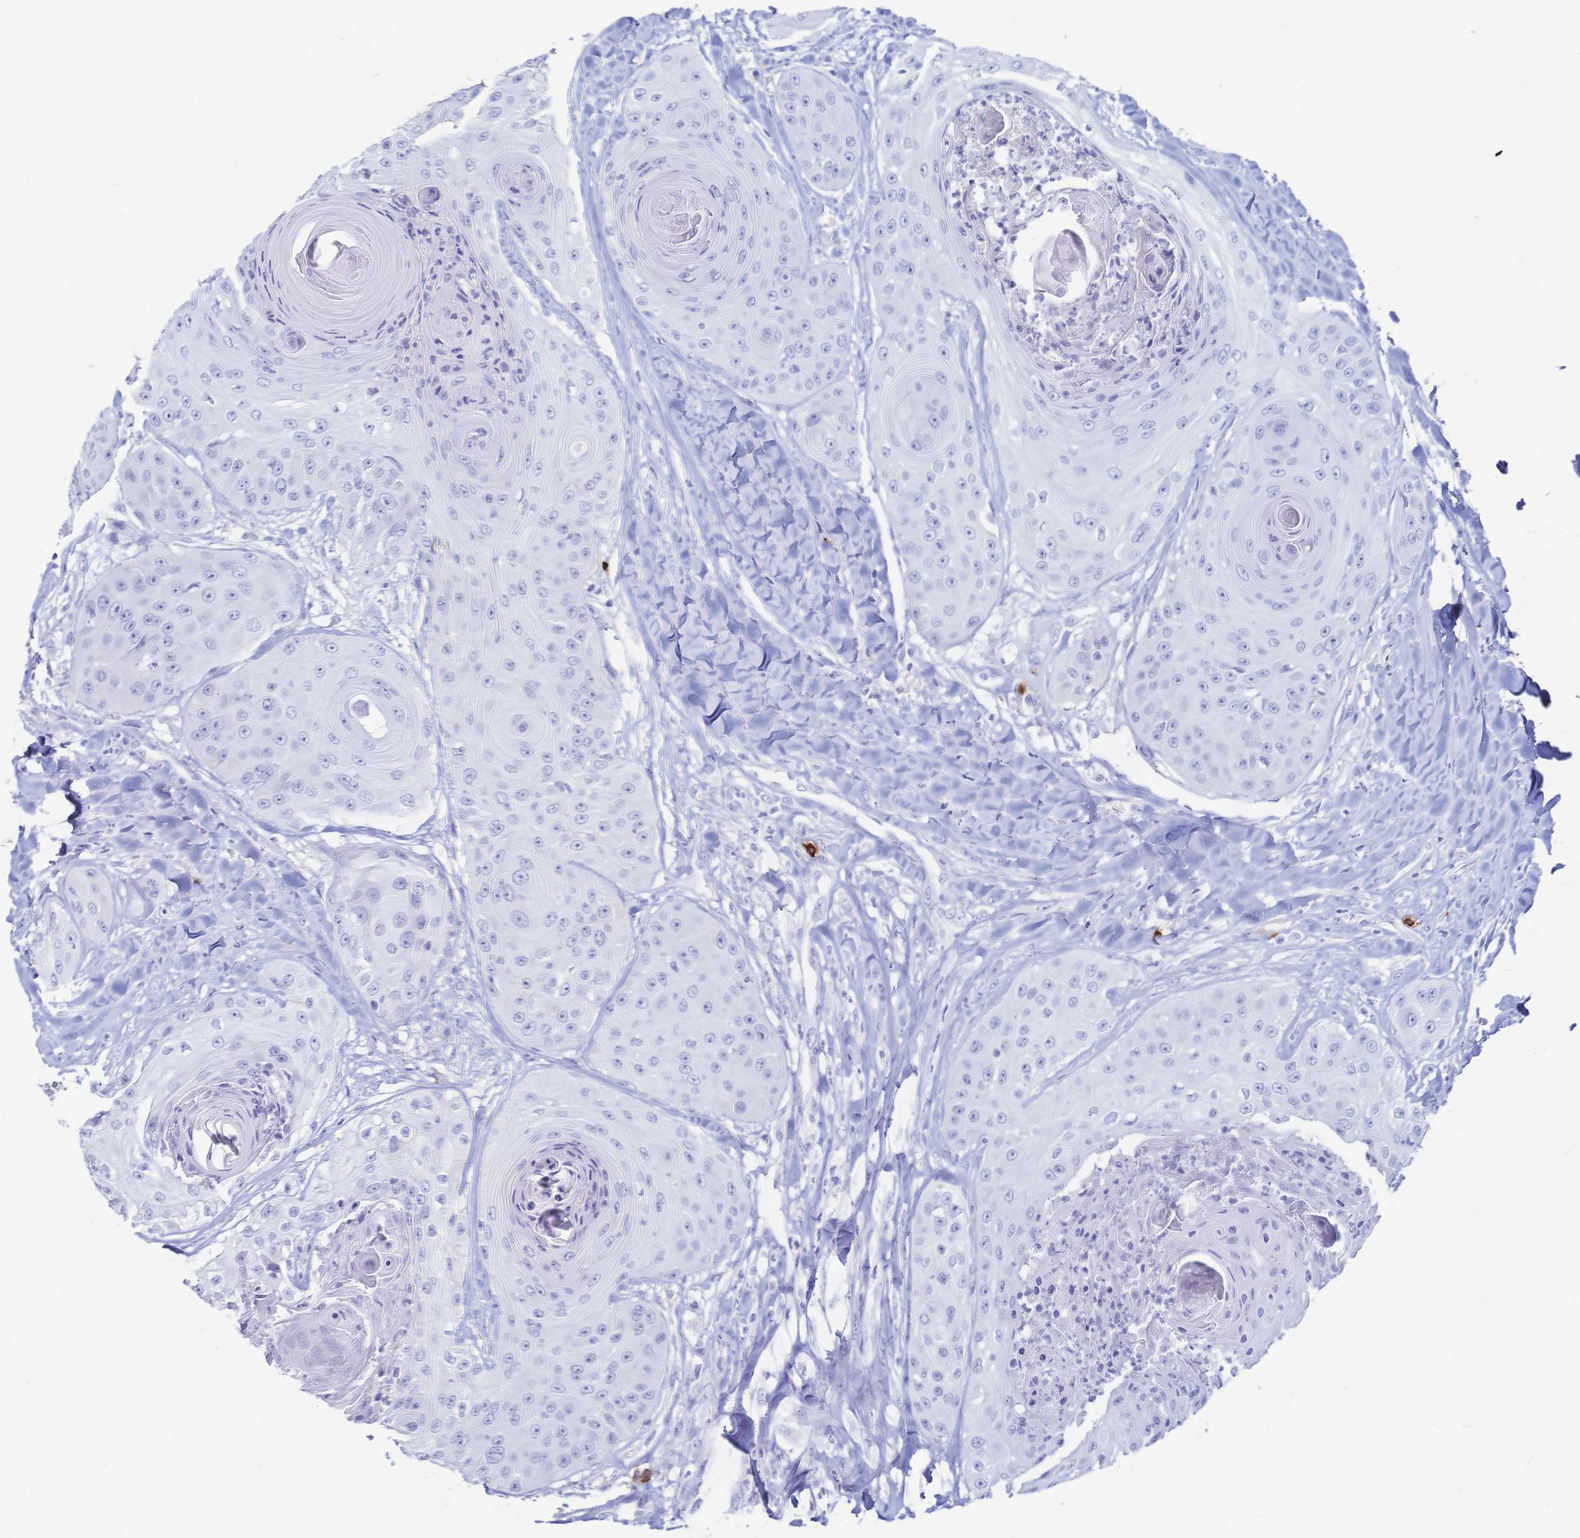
{"staining": {"intensity": "negative", "quantity": "none", "location": "none"}, "tissue": "head and neck cancer", "cell_type": "Tumor cells", "image_type": "cancer", "snomed": [{"axis": "morphology", "description": "Squamous cell carcinoma, NOS"}, {"axis": "topography", "description": "Head-Neck"}], "caption": "Micrograph shows no protein positivity in tumor cells of head and neck cancer (squamous cell carcinoma) tissue.", "gene": "IL2RB", "patient": {"sex": "male", "age": 83}}